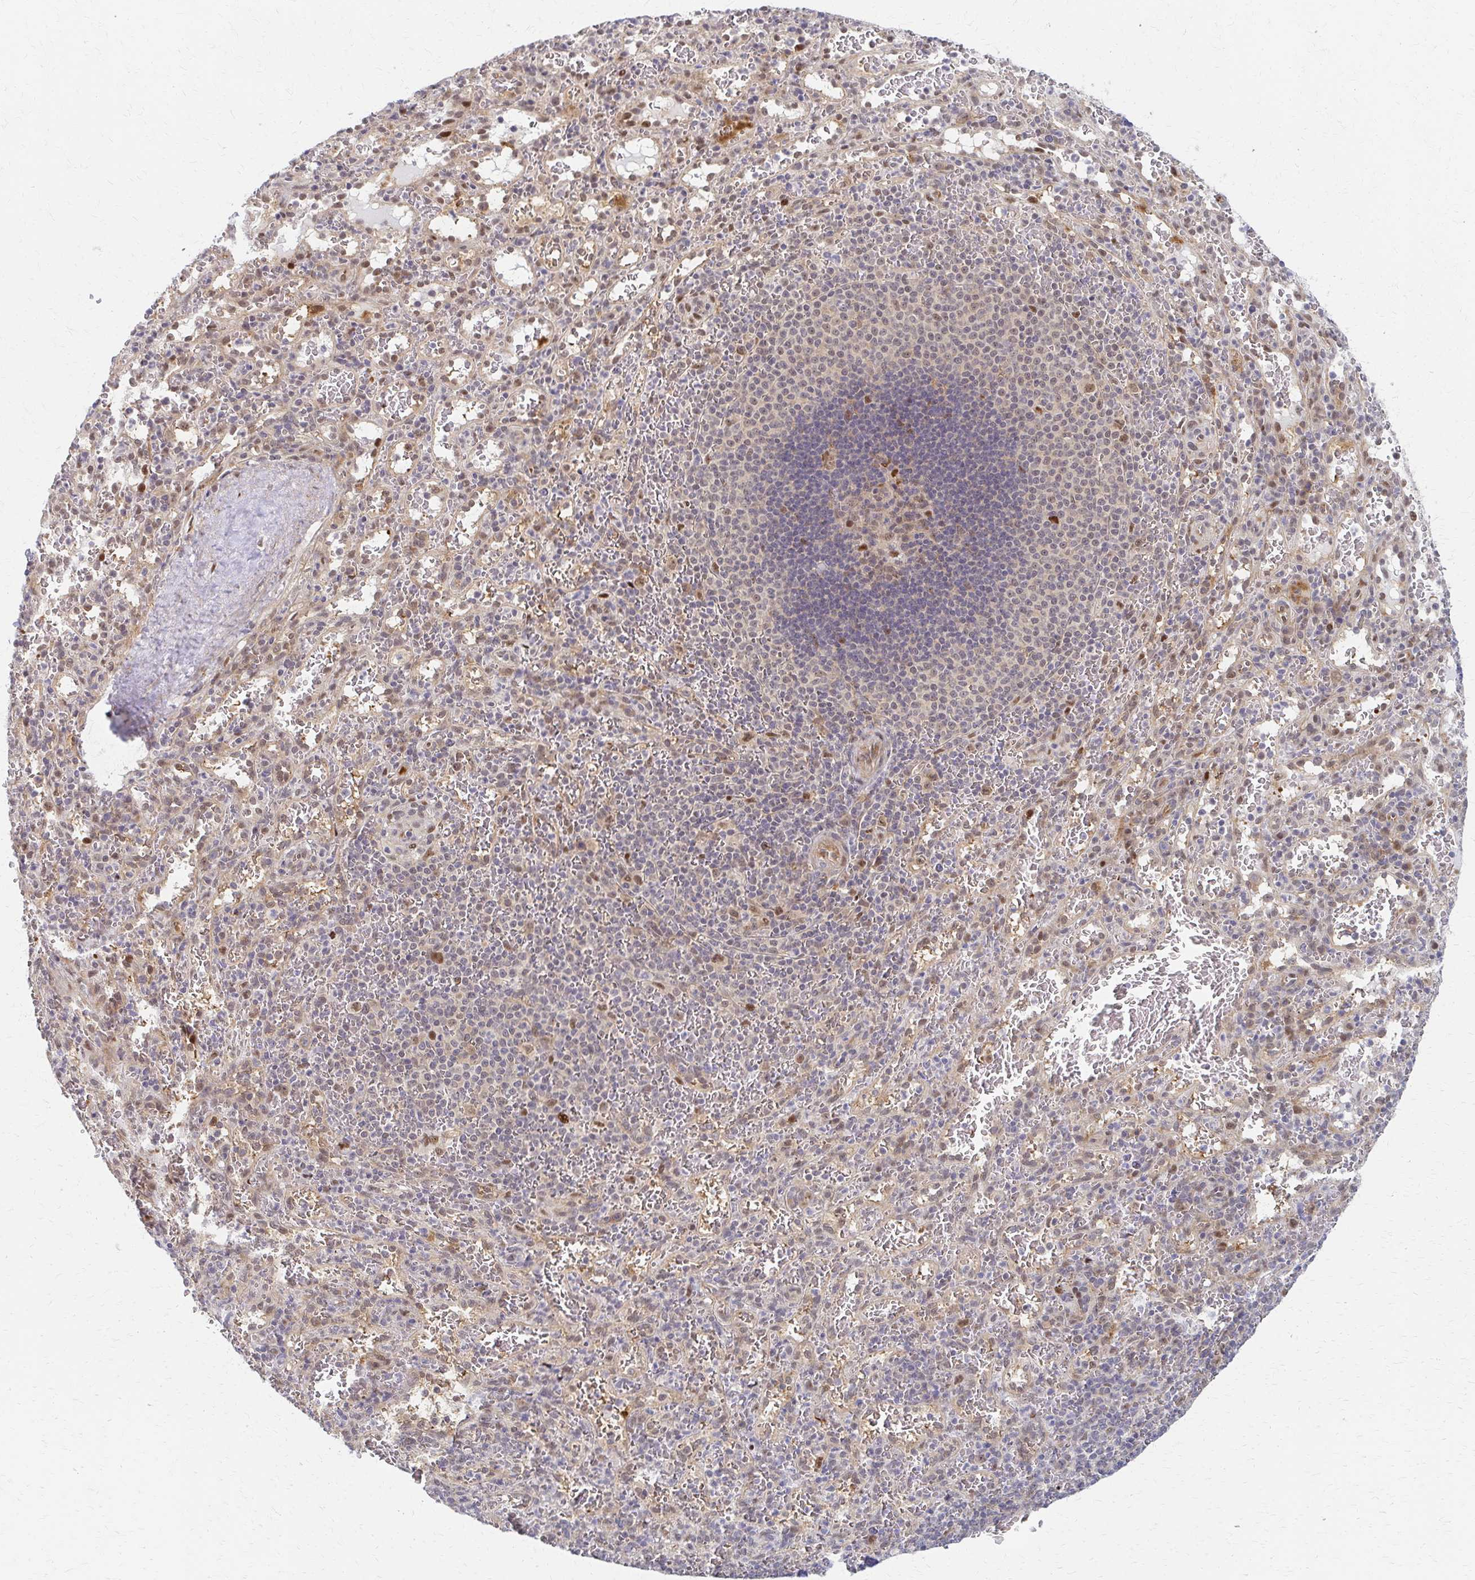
{"staining": {"intensity": "weak", "quantity": "<25%", "location": "nuclear"}, "tissue": "spleen", "cell_type": "Cells in red pulp", "image_type": "normal", "snomed": [{"axis": "morphology", "description": "Normal tissue, NOS"}, {"axis": "topography", "description": "Spleen"}], "caption": "DAB (3,3'-diaminobenzidine) immunohistochemical staining of normal human spleen demonstrates no significant expression in cells in red pulp.", "gene": "PSMD7", "patient": {"sex": "male", "age": 57}}